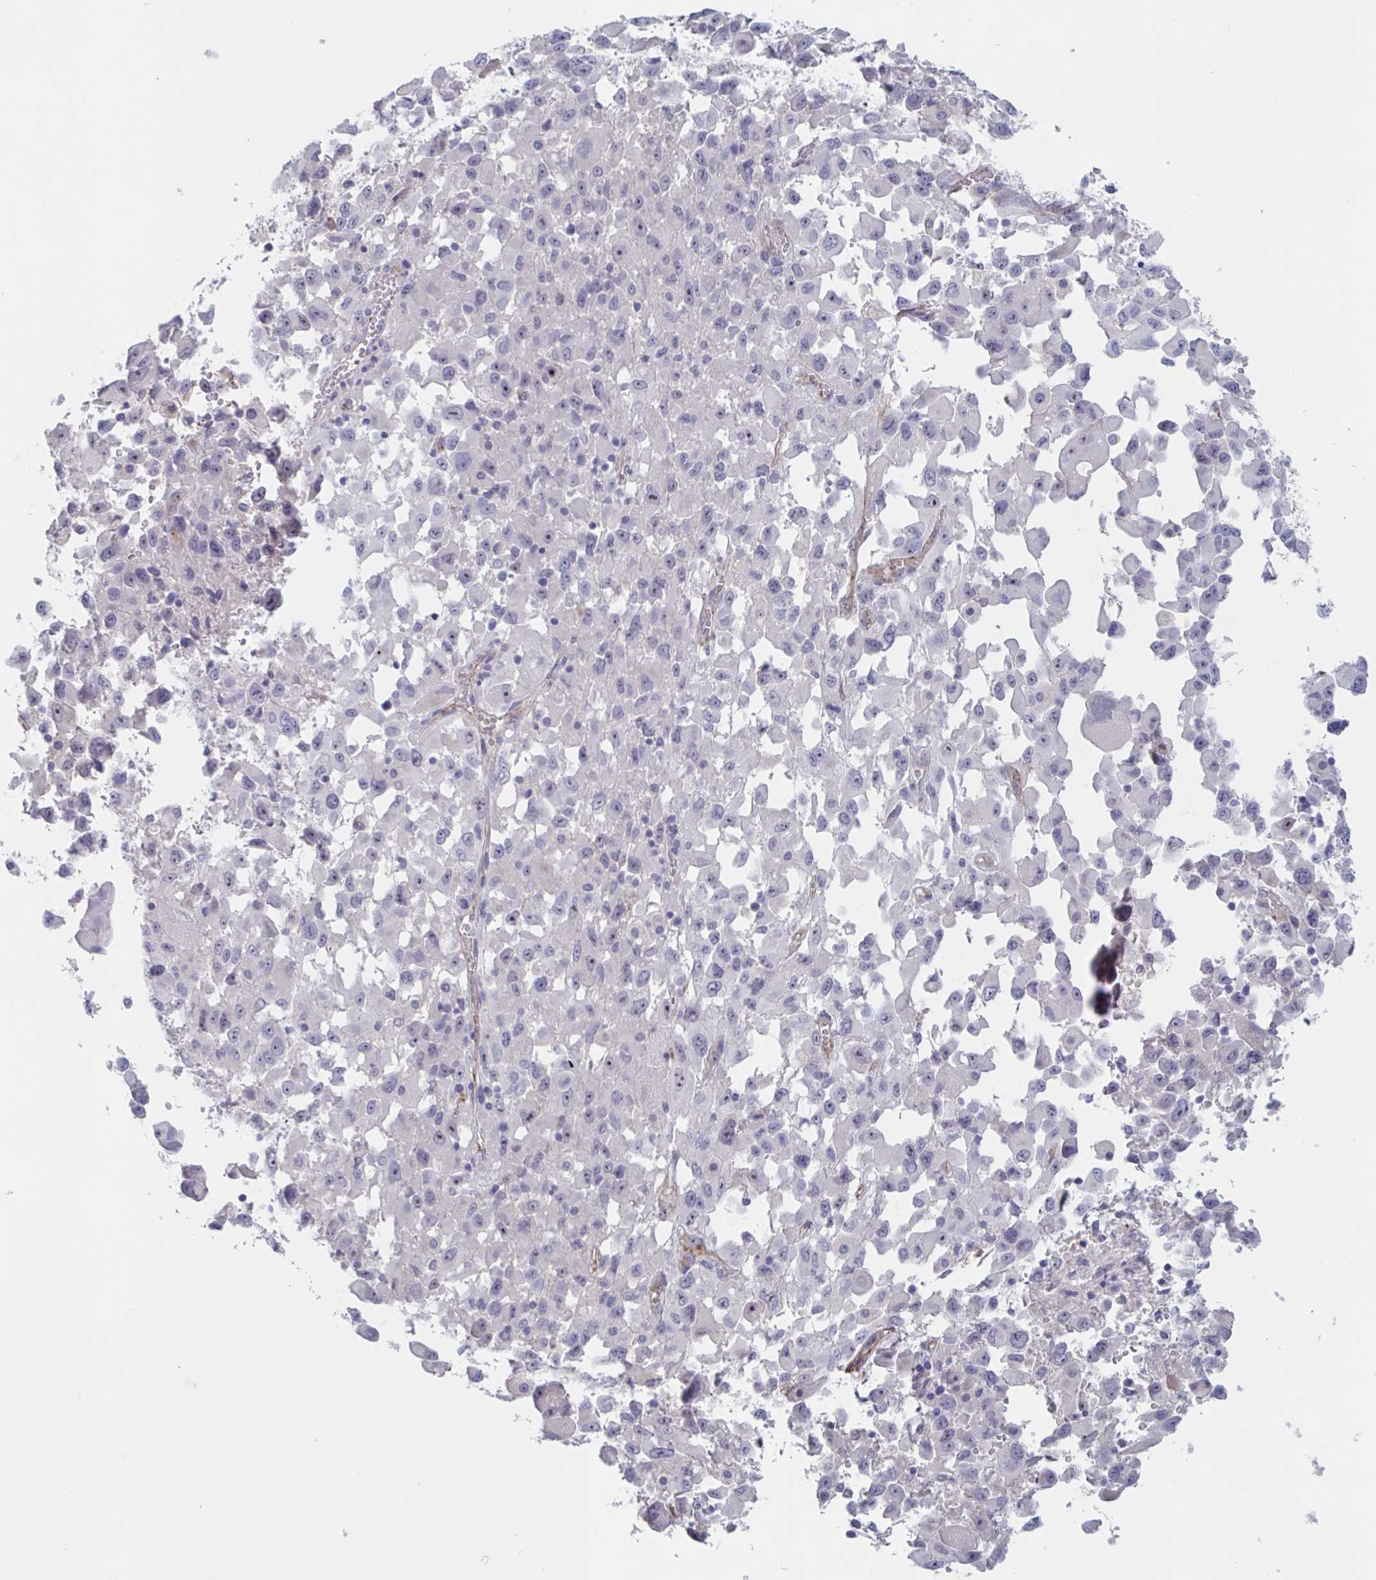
{"staining": {"intensity": "negative", "quantity": "none", "location": "none"}, "tissue": "melanoma", "cell_type": "Tumor cells", "image_type": "cancer", "snomed": [{"axis": "morphology", "description": "Malignant melanoma, Metastatic site"}, {"axis": "topography", "description": "Soft tissue"}], "caption": "This is an immunohistochemistry (IHC) histopathology image of melanoma. There is no staining in tumor cells.", "gene": "ST14", "patient": {"sex": "male", "age": 50}}